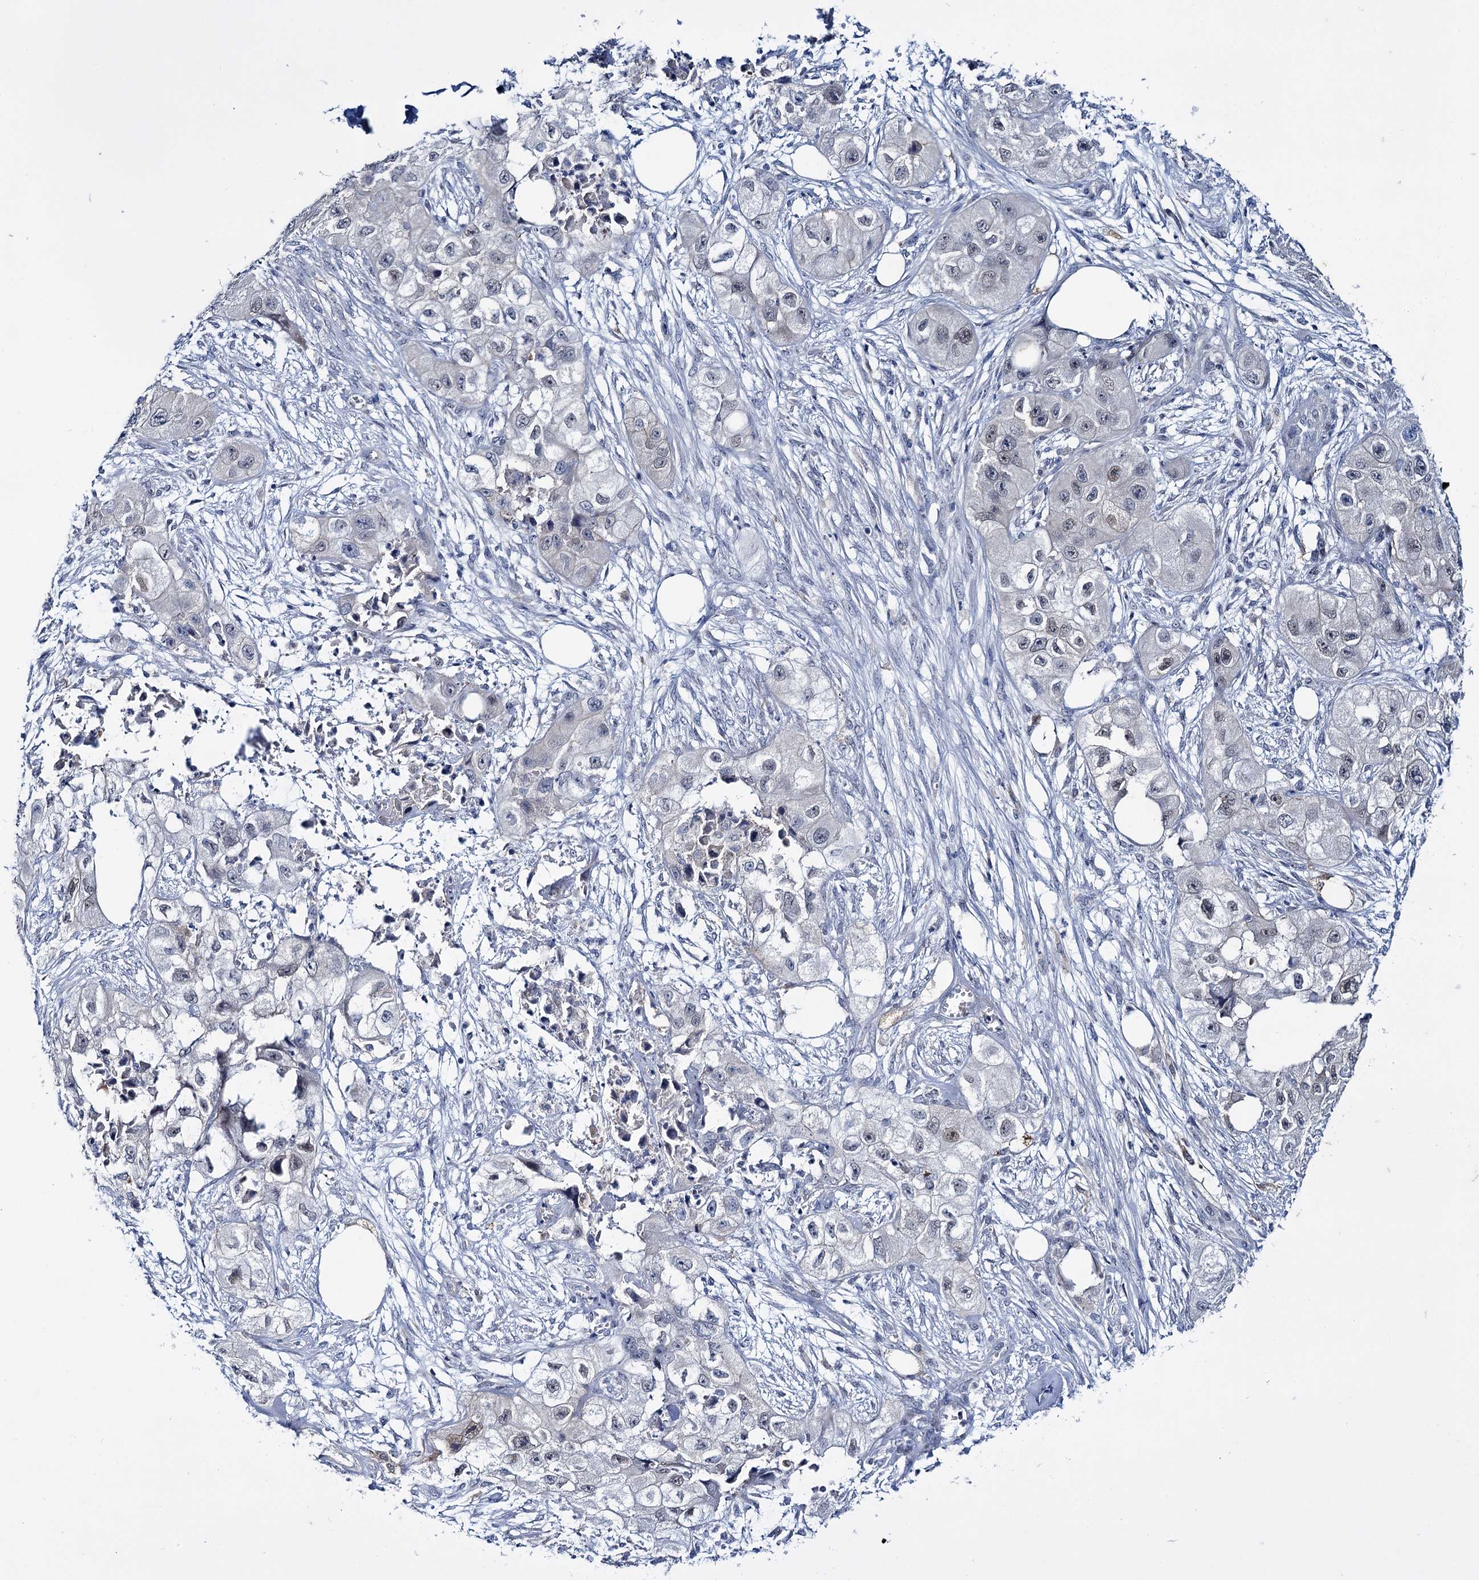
{"staining": {"intensity": "weak", "quantity": "<25%", "location": "nuclear"}, "tissue": "skin cancer", "cell_type": "Tumor cells", "image_type": "cancer", "snomed": [{"axis": "morphology", "description": "Squamous cell carcinoma, NOS"}, {"axis": "topography", "description": "Skin"}, {"axis": "topography", "description": "Subcutis"}], "caption": "IHC image of human skin cancer (squamous cell carcinoma) stained for a protein (brown), which exhibits no expression in tumor cells.", "gene": "MID1IP1", "patient": {"sex": "male", "age": 73}}